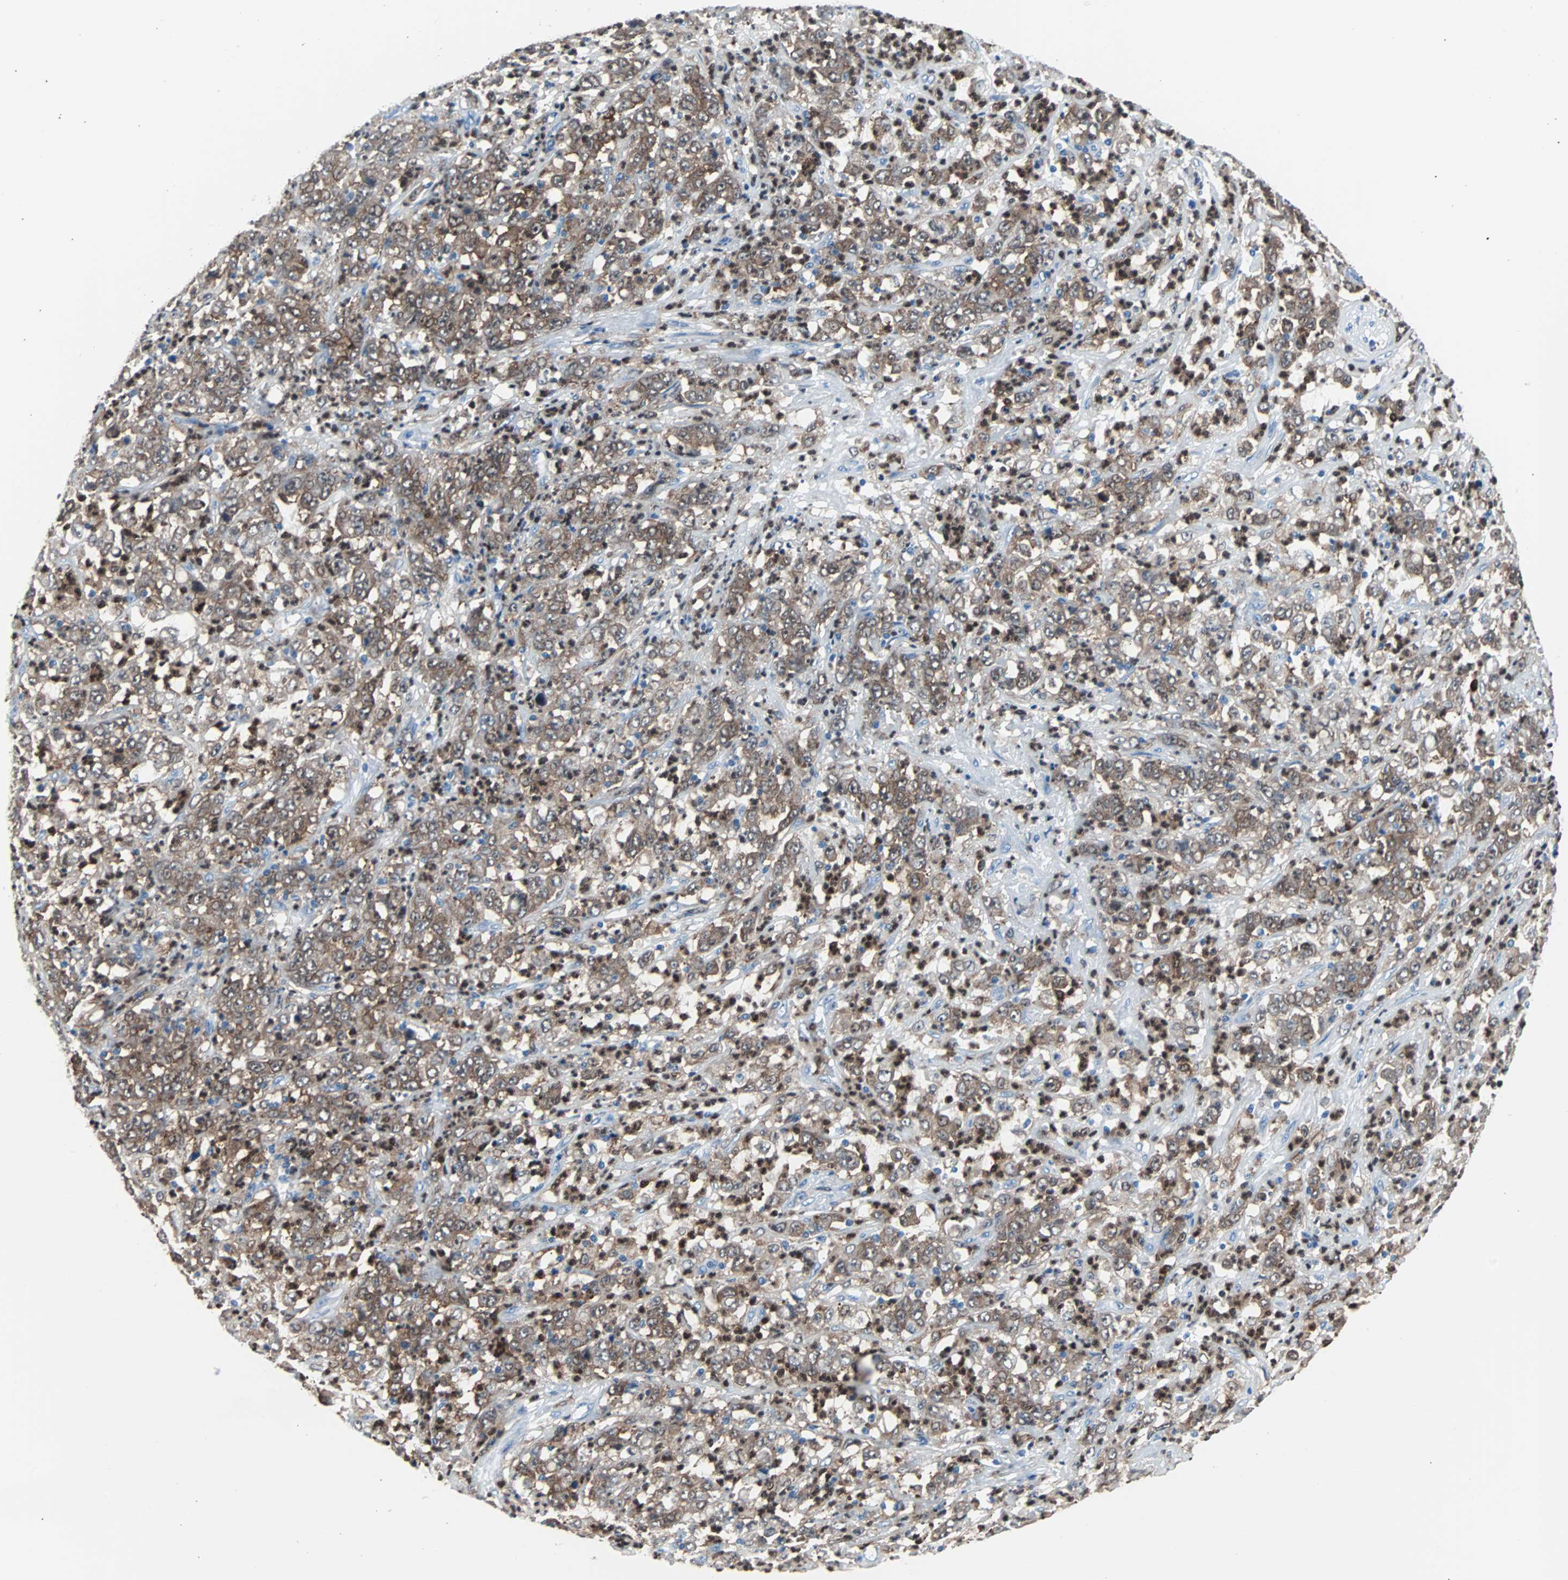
{"staining": {"intensity": "moderate", "quantity": ">75%", "location": "cytoplasmic/membranous"}, "tissue": "stomach cancer", "cell_type": "Tumor cells", "image_type": "cancer", "snomed": [{"axis": "morphology", "description": "Adenocarcinoma, NOS"}, {"axis": "topography", "description": "Stomach, lower"}], "caption": "Immunohistochemistry micrograph of neoplastic tissue: stomach cancer (adenocarcinoma) stained using immunohistochemistry demonstrates medium levels of moderate protein expression localized specifically in the cytoplasmic/membranous of tumor cells, appearing as a cytoplasmic/membranous brown color.", "gene": "SYK", "patient": {"sex": "female", "age": 71}}